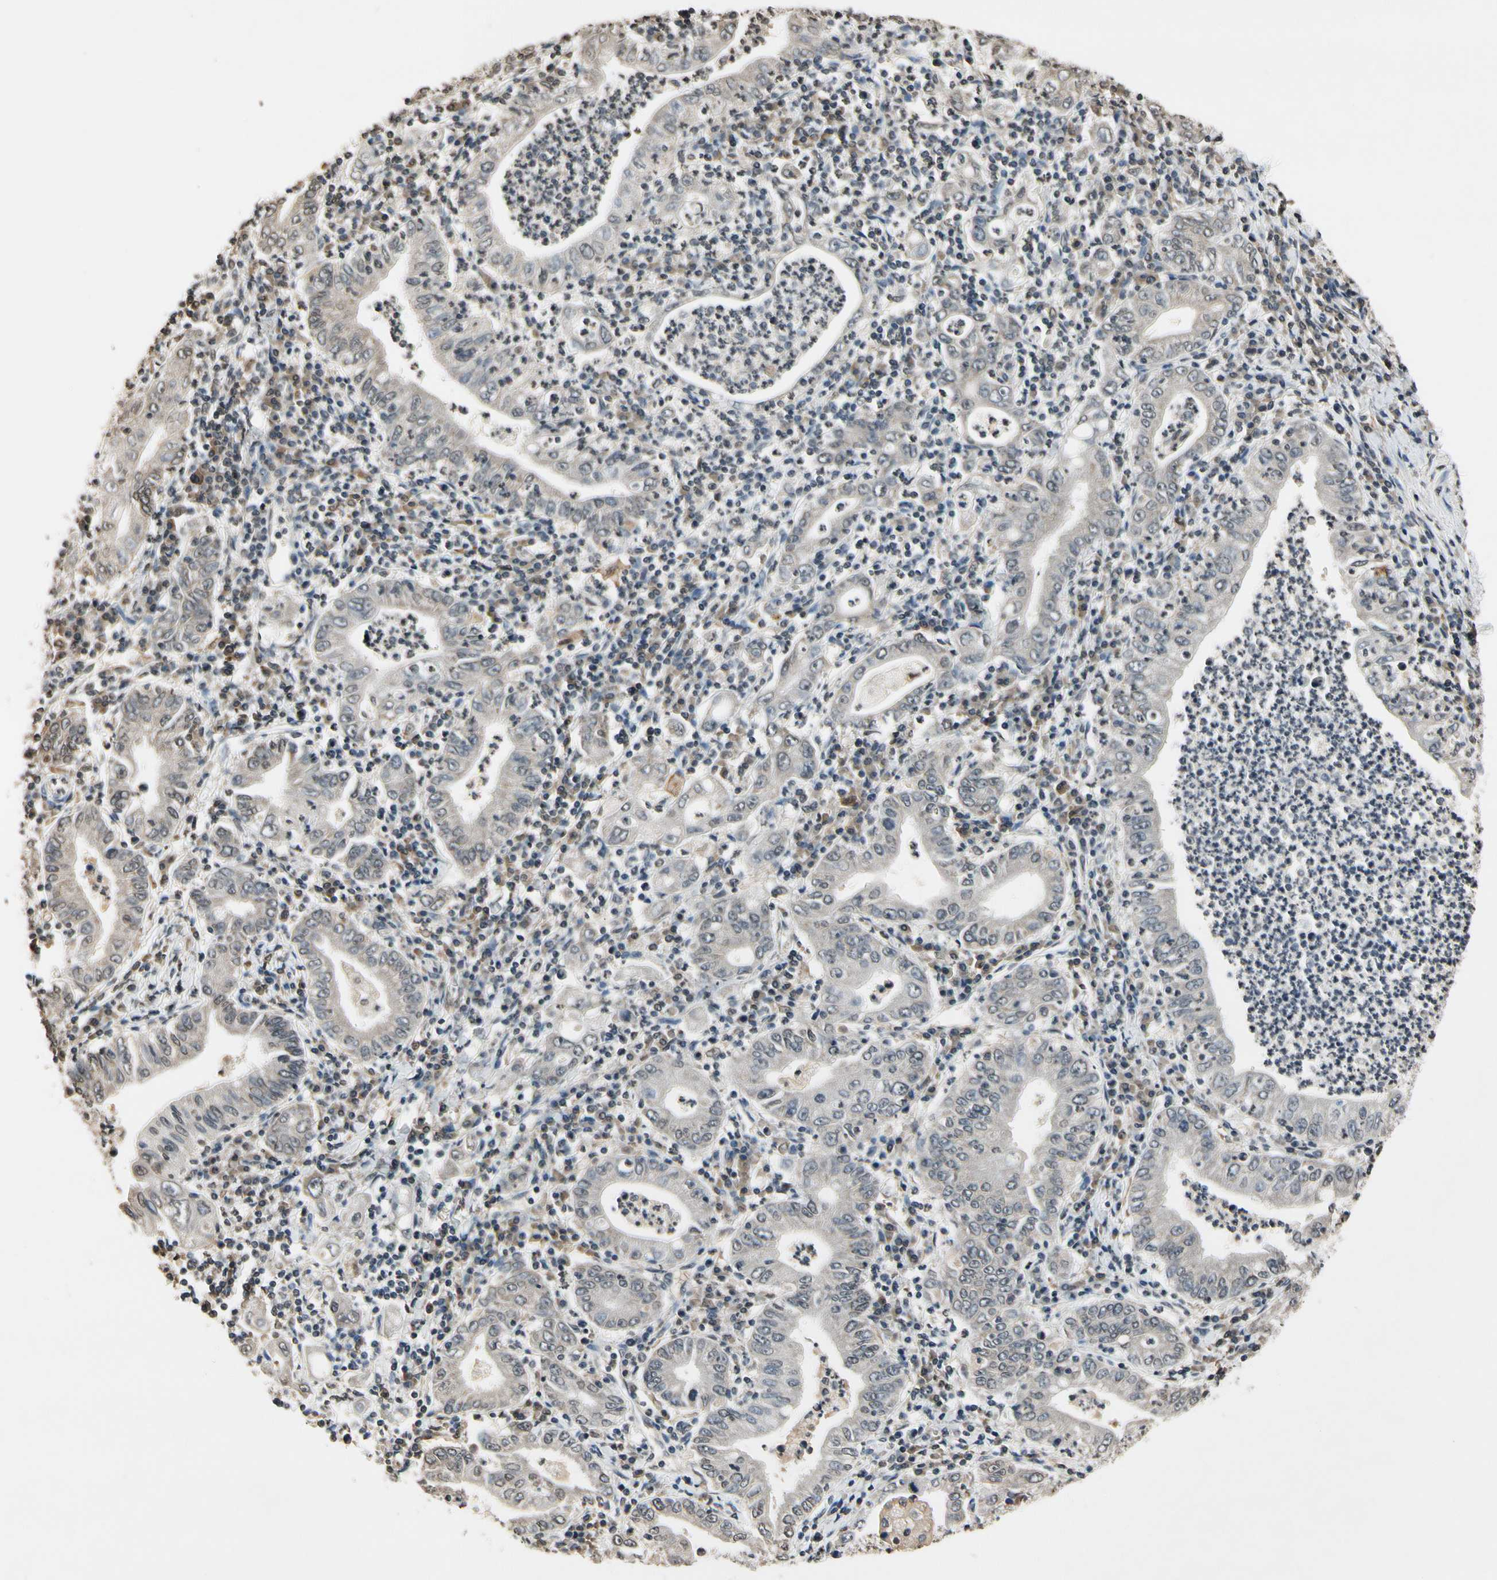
{"staining": {"intensity": "weak", "quantity": ">75%", "location": "cytoplasmic/membranous"}, "tissue": "stomach cancer", "cell_type": "Tumor cells", "image_type": "cancer", "snomed": [{"axis": "morphology", "description": "Normal tissue, NOS"}, {"axis": "morphology", "description": "Adenocarcinoma, NOS"}, {"axis": "topography", "description": "Esophagus"}, {"axis": "topography", "description": "Stomach, upper"}, {"axis": "topography", "description": "Peripheral nerve tissue"}], "caption": "IHC histopathology image of neoplastic tissue: adenocarcinoma (stomach) stained using immunohistochemistry reveals low levels of weak protein expression localized specifically in the cytoplasmic/membranous of tumor cells, appearing as a cytoplasmic/membranous brown color.", "gene": "GCLC", "patient": {"sex": "male", "age": 62}}